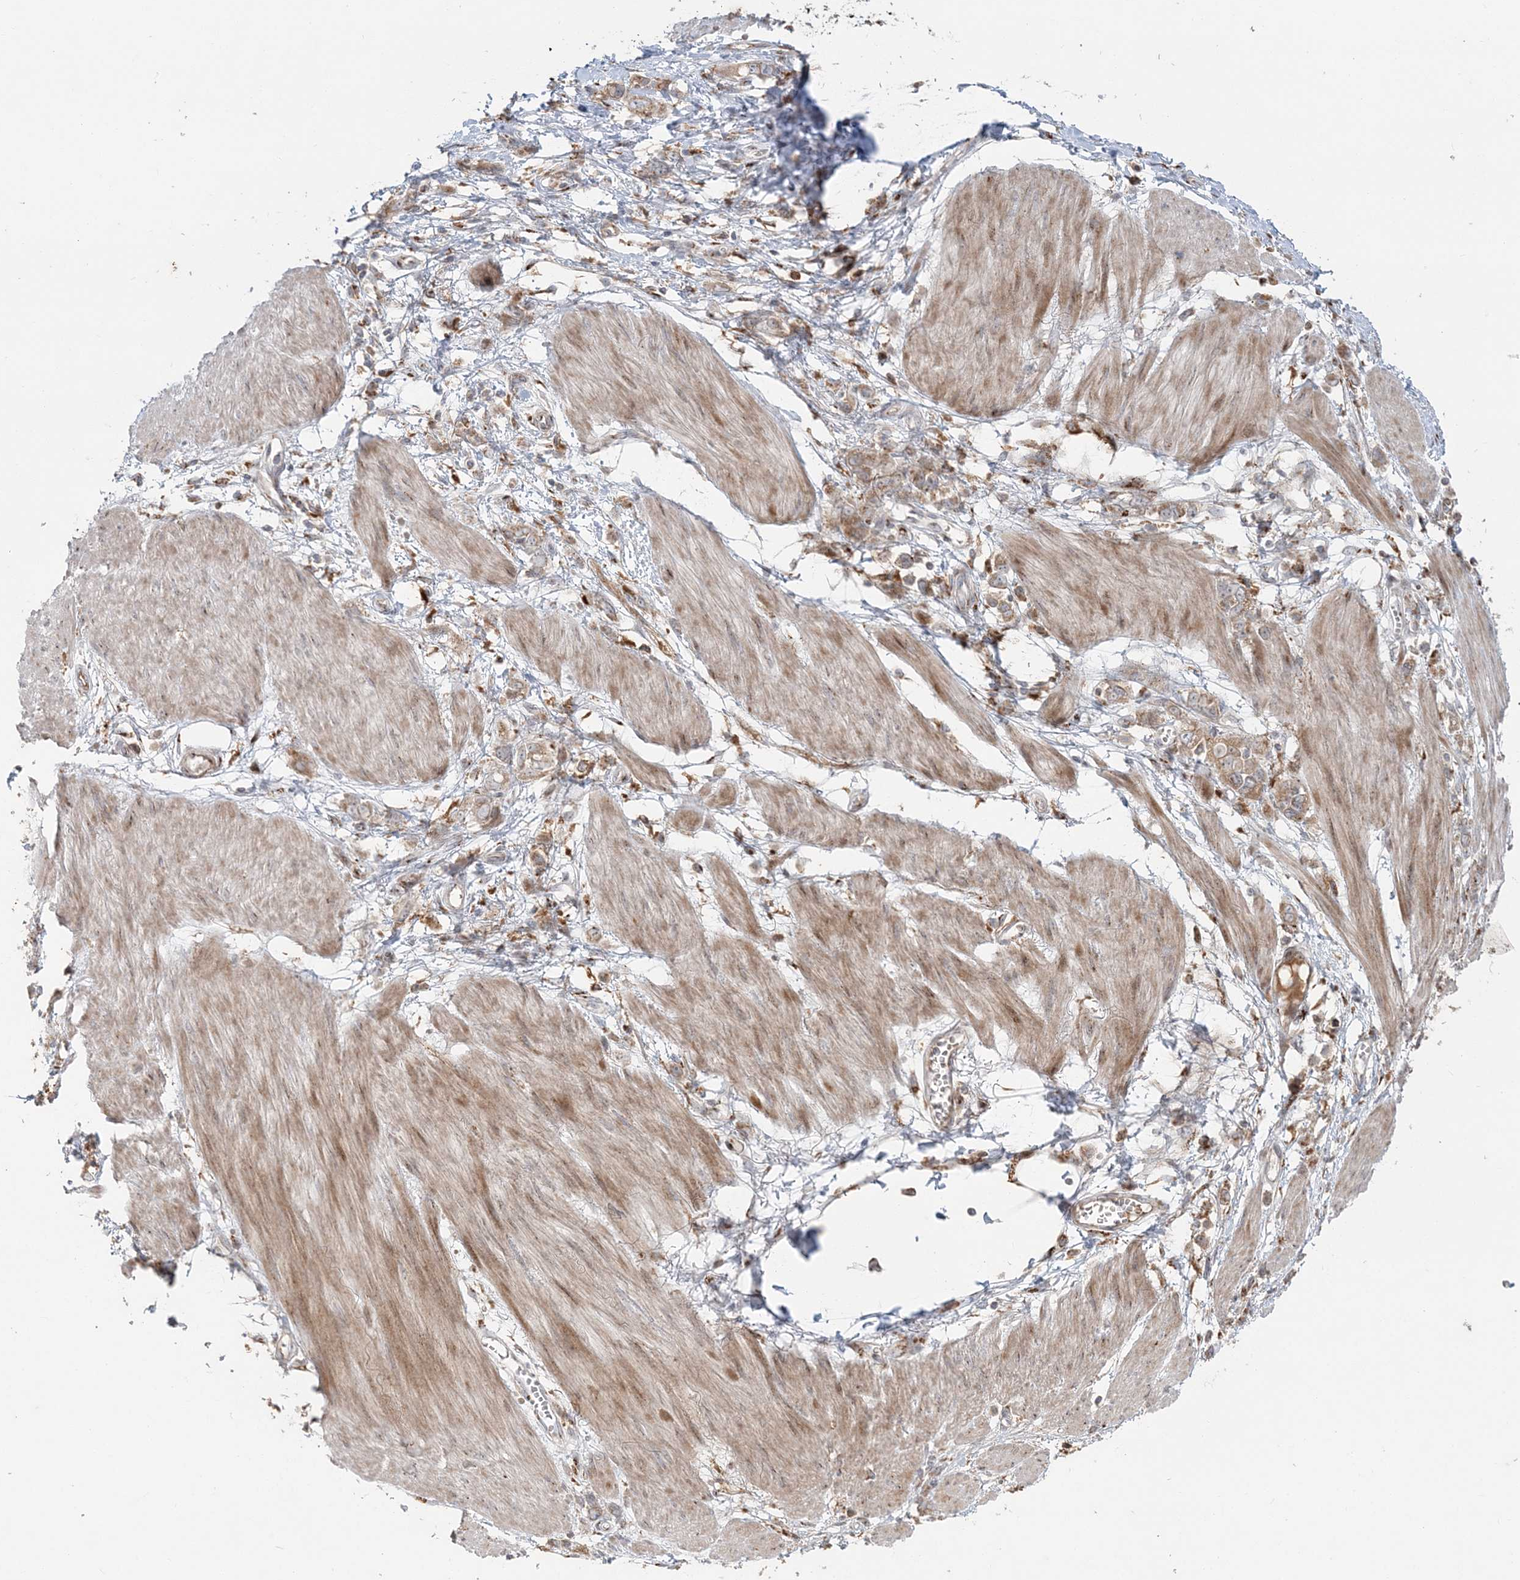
{"staining": {"intensity": "weak", "quantity": ">75%", "location": "cytoplasmic/membranous"}, "tissue": "stomach cancer", "cell_type": "Tumor cells", "image_type": "cancer", "snomed": [{"axis": "morphology", "description": "Adenocarcinoma, NOS"}, {"axis": "topography", "description": "Stomach"}], "caption": "Stomach cancer tissue demonstrates weak cytoplasmic/membranous positivity in about >75% of tumor cells", "gene": "ABCC3", "patient": {"sex": "female", "age": 76}}